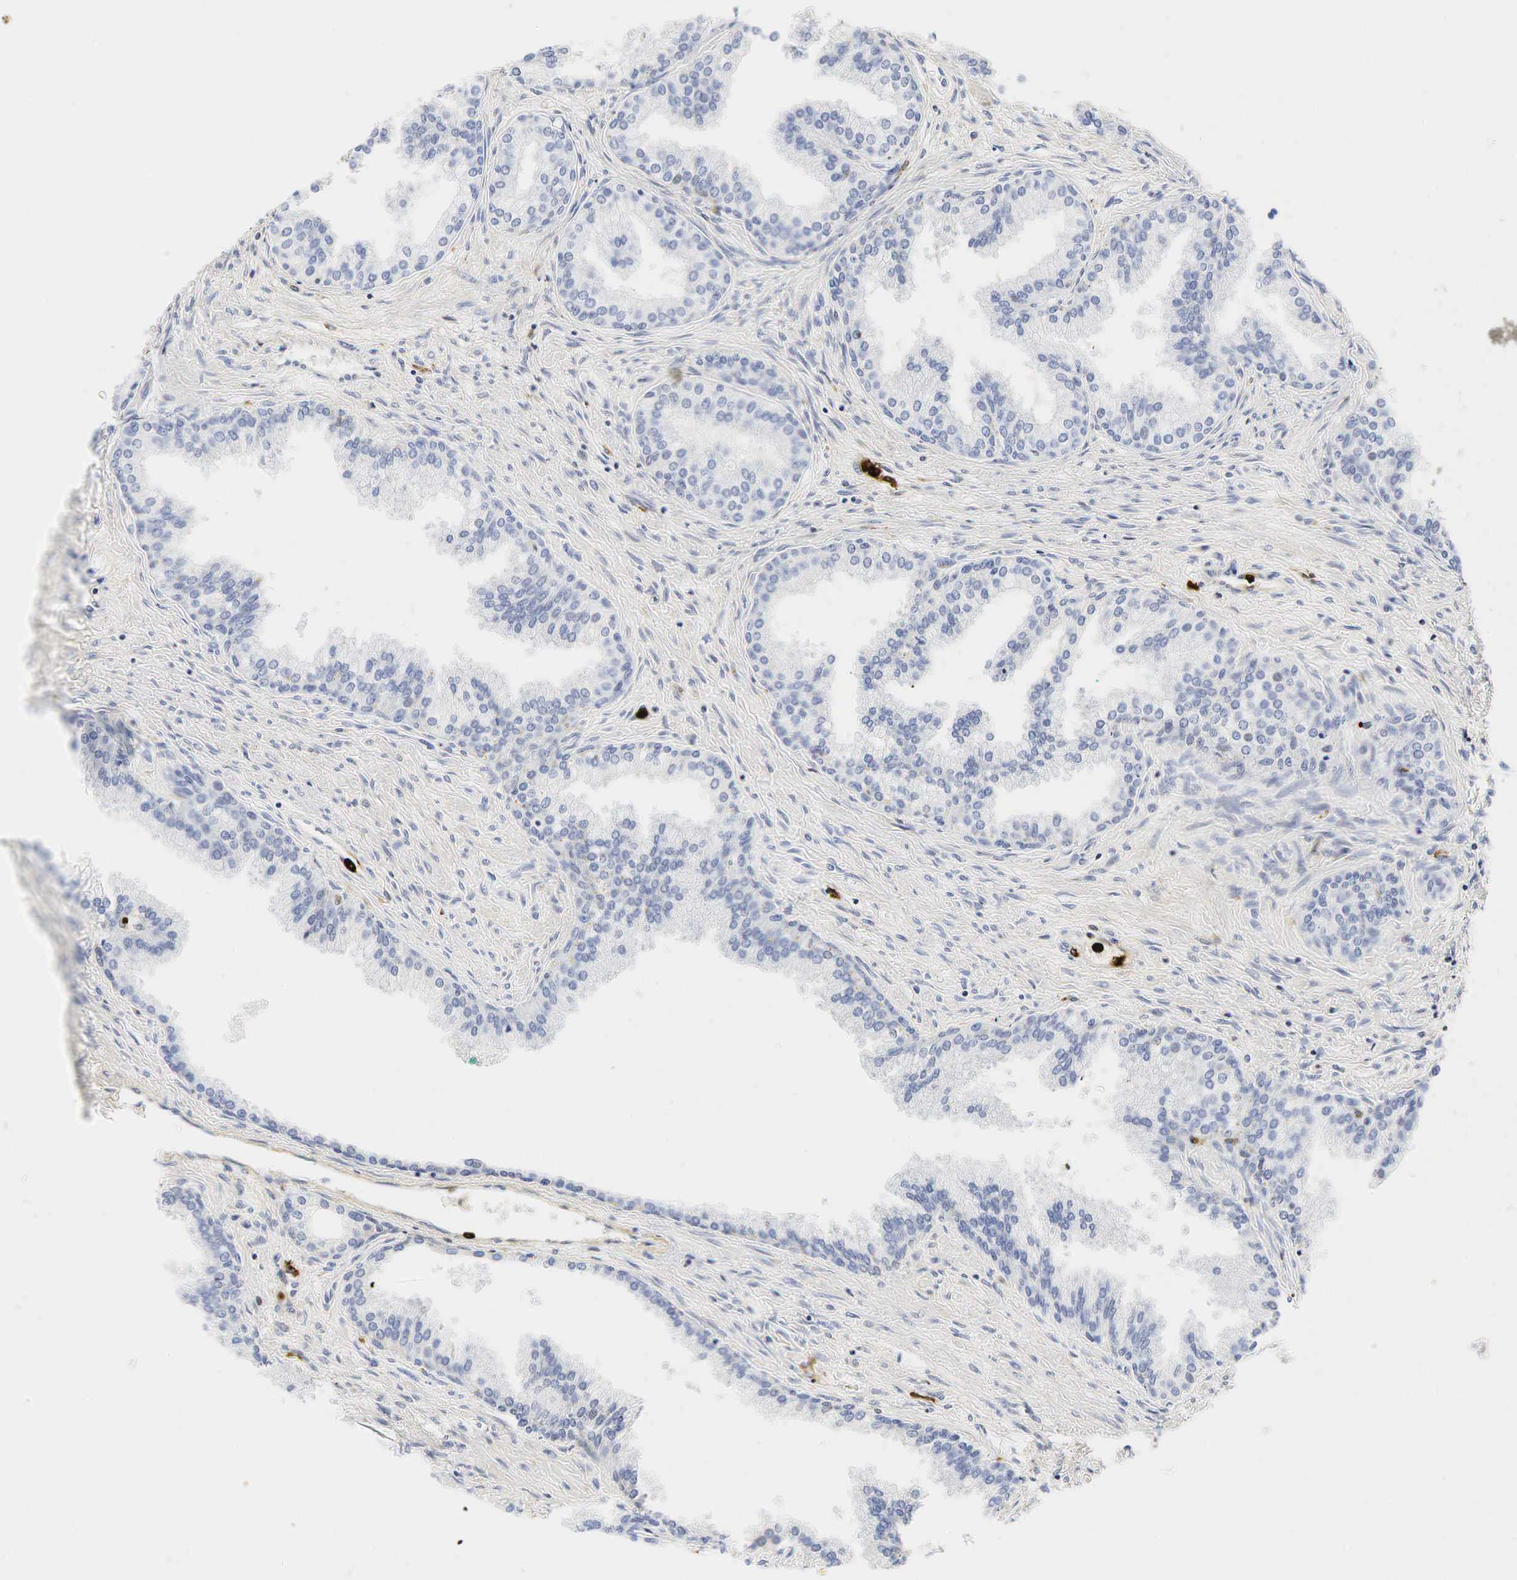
{"staining": {"intensity": "negative", "quantity": "none", "location": "none"}, "tissue": "prostate", "cell_type": "Glandular cells", "image_type": "normal", "snomed": [{"axis": "morphology", "description": "Normal tissue, NOS"}, {"axis": "topography", "description": "Prostate"}], "caption": "This is a histopathology image of IHC staining of normal prostate, which shows no positivity in glandular cells.", "gene": "LYZ", "patient": {"sex": "male", "age": 68}}